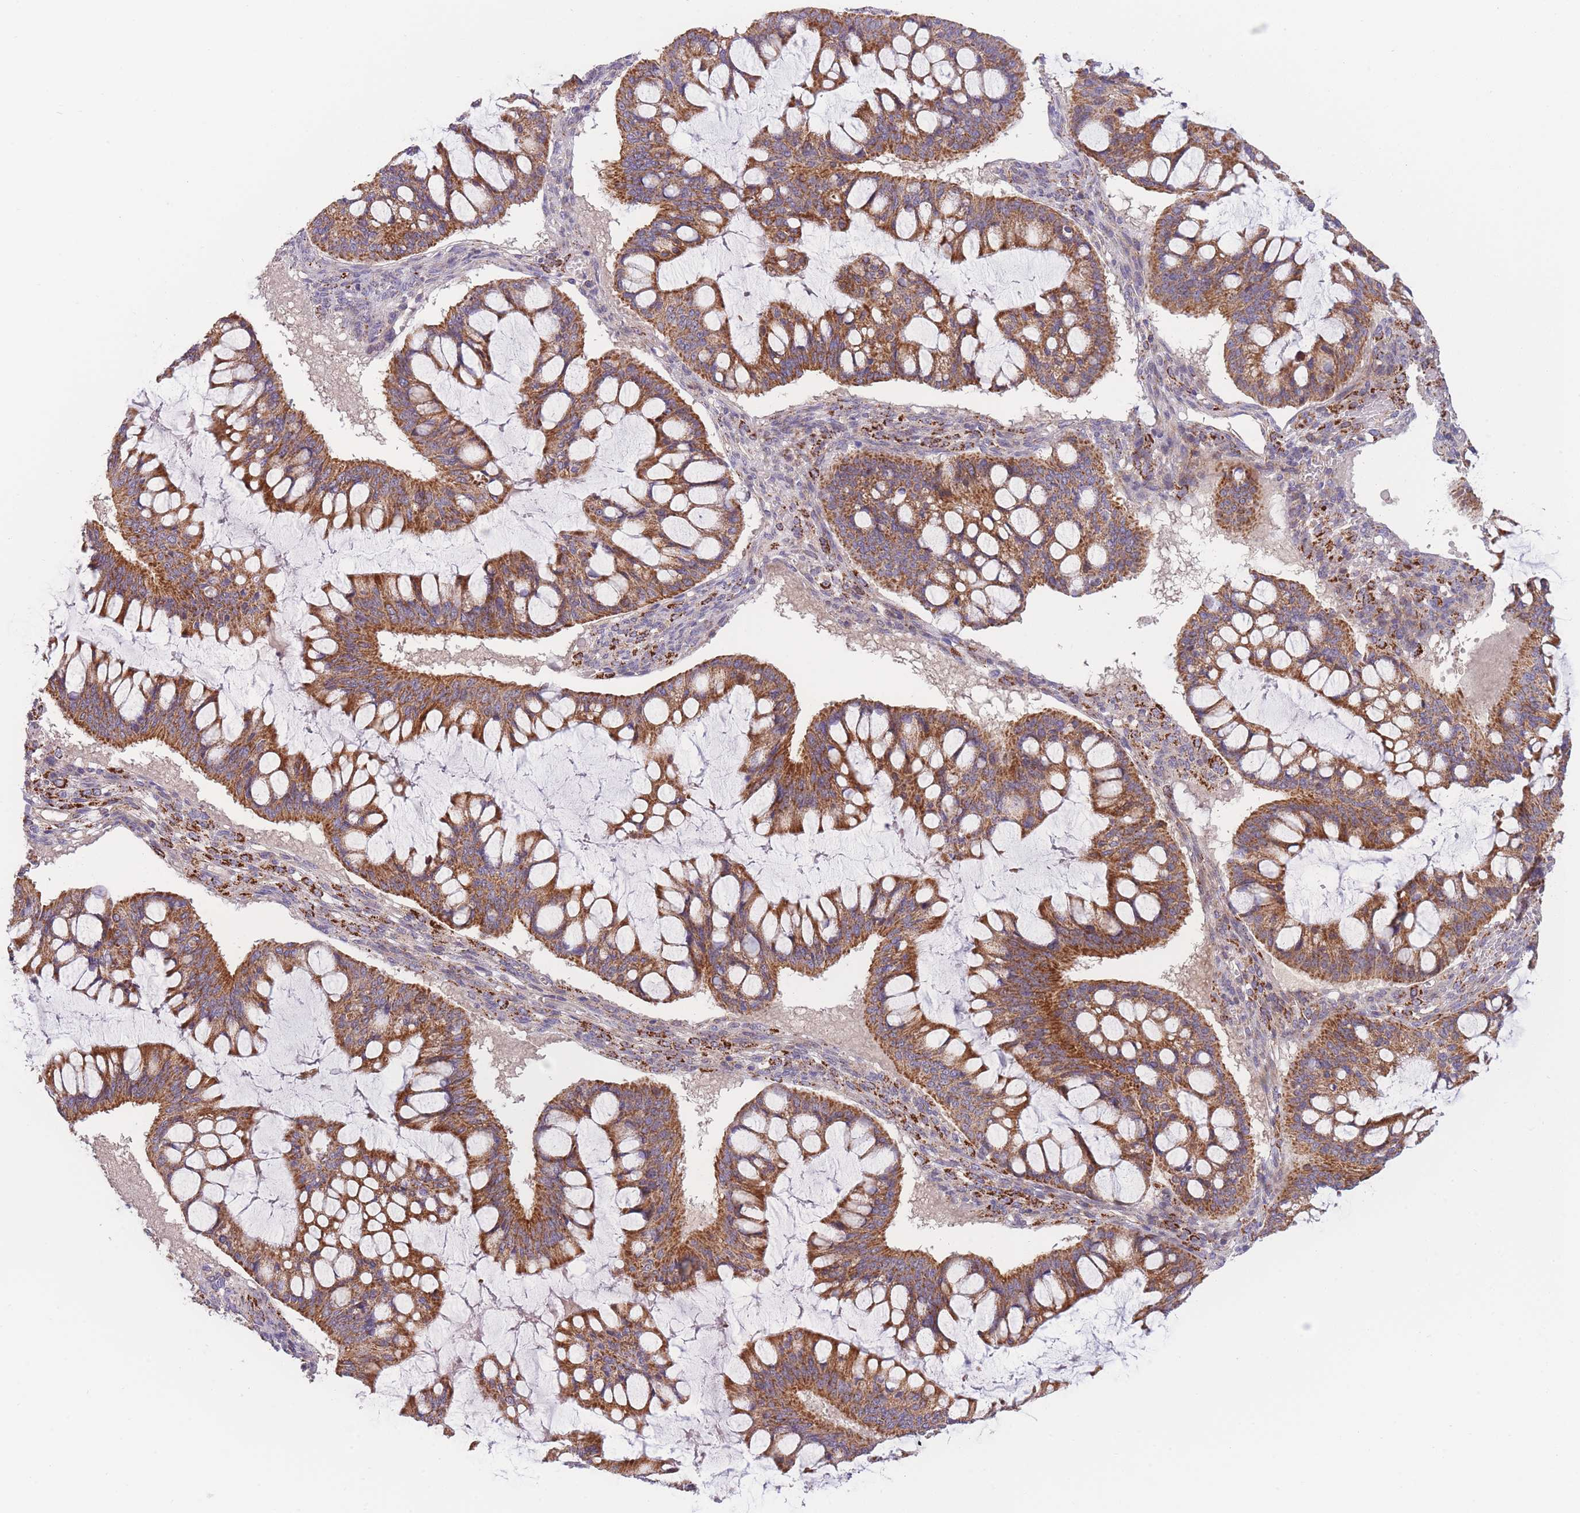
{"staining": {"intensity": "moderate", "quantity": ">75%", "location": "cytoplasmic/membranous"}, "tissue": "ovarian cancer", "cell_type": "Tumor cells", "image_type": "cancer", "snomed": [{"axis": "morphology", "description": "Cystadenocarcinoma, mucinous, NOS"}, {"axis": "topography", "description": "Ovary"}], "caption": "IHC of ovarian cancer demonstrates medium levels of moderate cytoplasmic/membranous staining in approximately >75% of tumor cells.", "gene": "SLC25A42", "patient": {"sex": "female", "age": 73}}